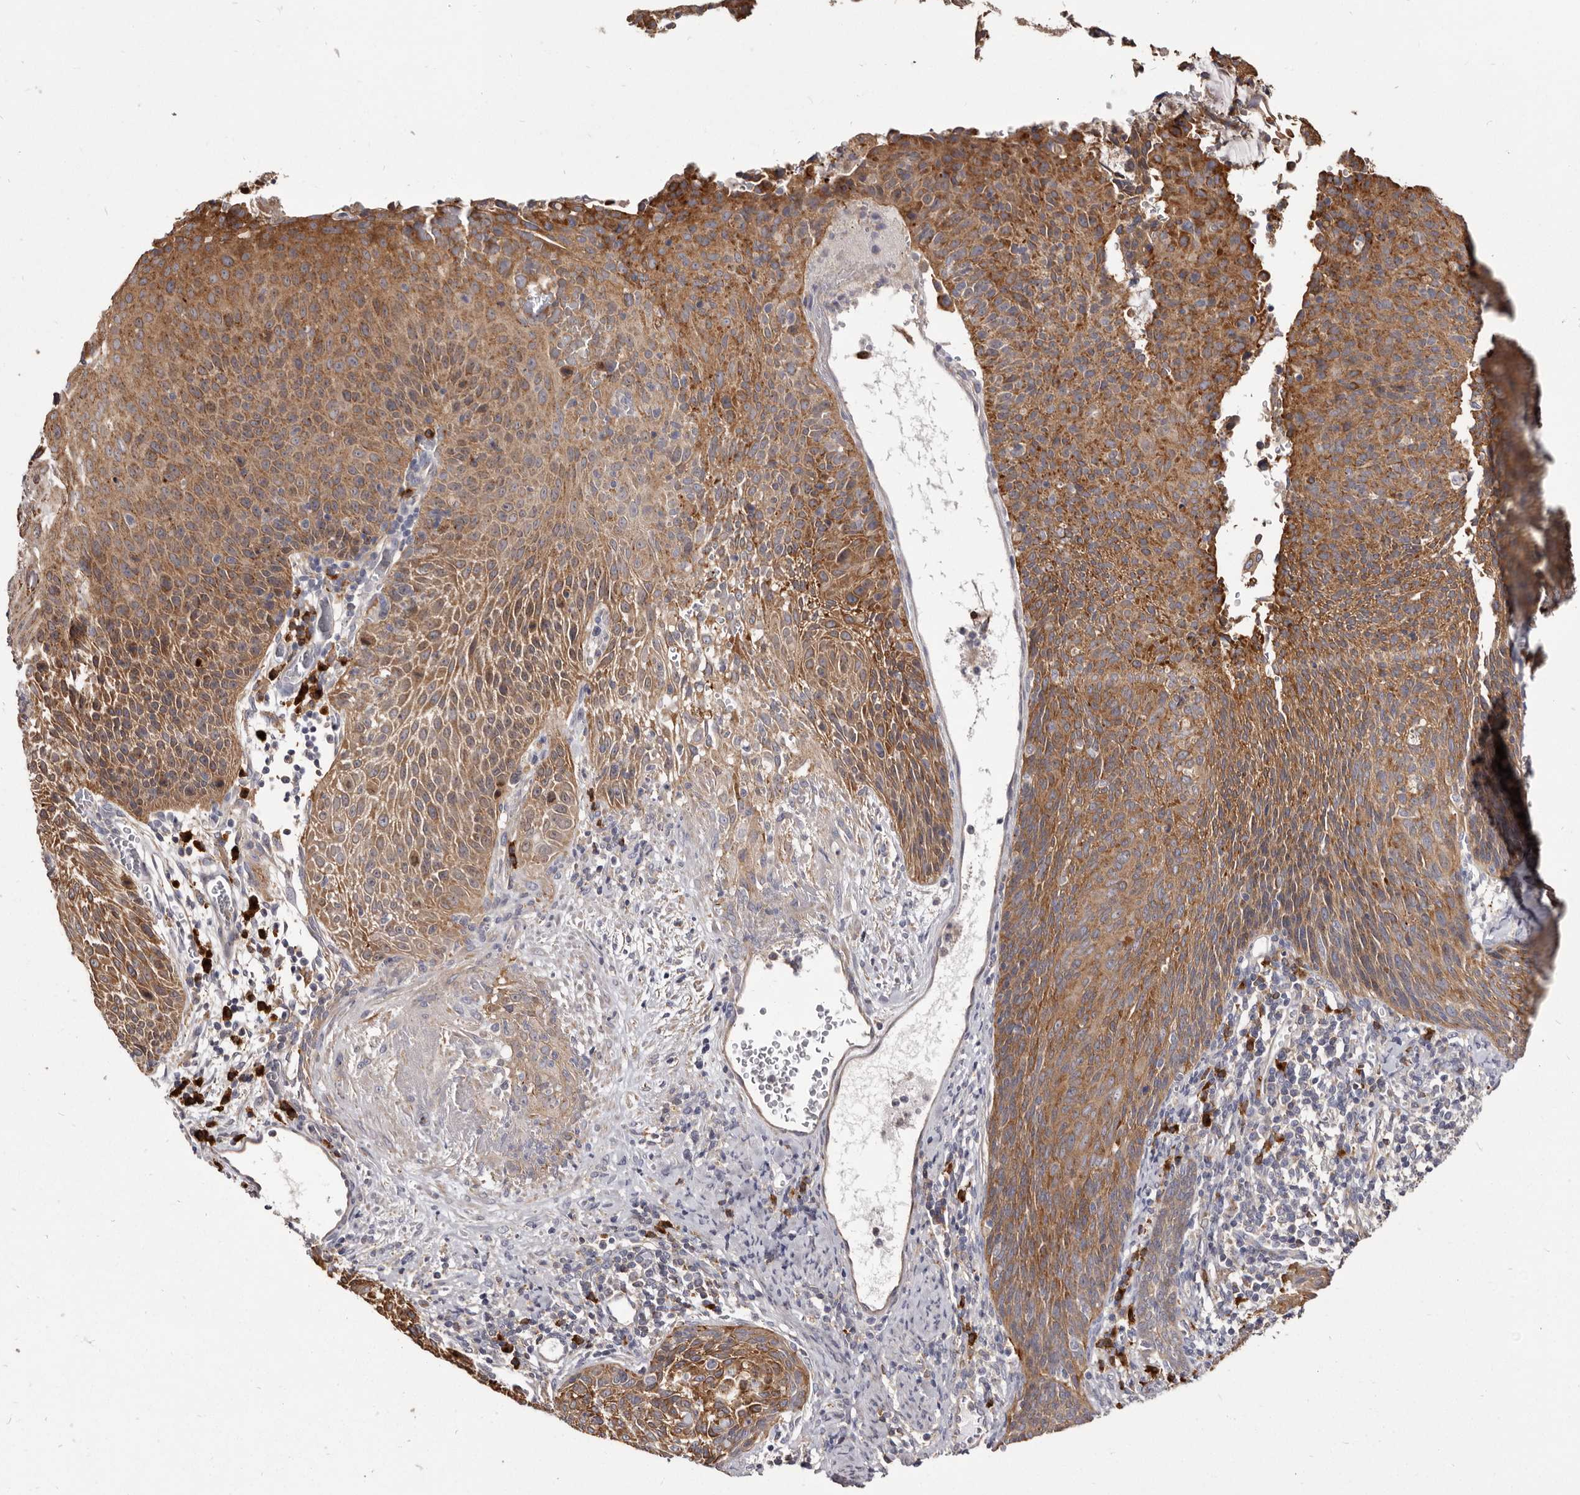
{"staining": {"intensity": "moderate", "quantity": ">75%", "location": "cytoplasmic/membranous"}, "tissue": "cervical cancer", "cell_type": "Tumor cells", "image_type": "cancer", "snomed": [{"axis": "morphology", "description": "Squamous cell carcinoma, NOS"}, {"axis": "topography", "description": "Cervix"}], "caption": "Immunohistochemical staining of squamous cell carcinoma (cervical) shows moderate cytoplasmic/membranous protein staining in about >75% of tumor cells.", "gene": "TPD52", "patient": {"sex": "female", "age": 55}}